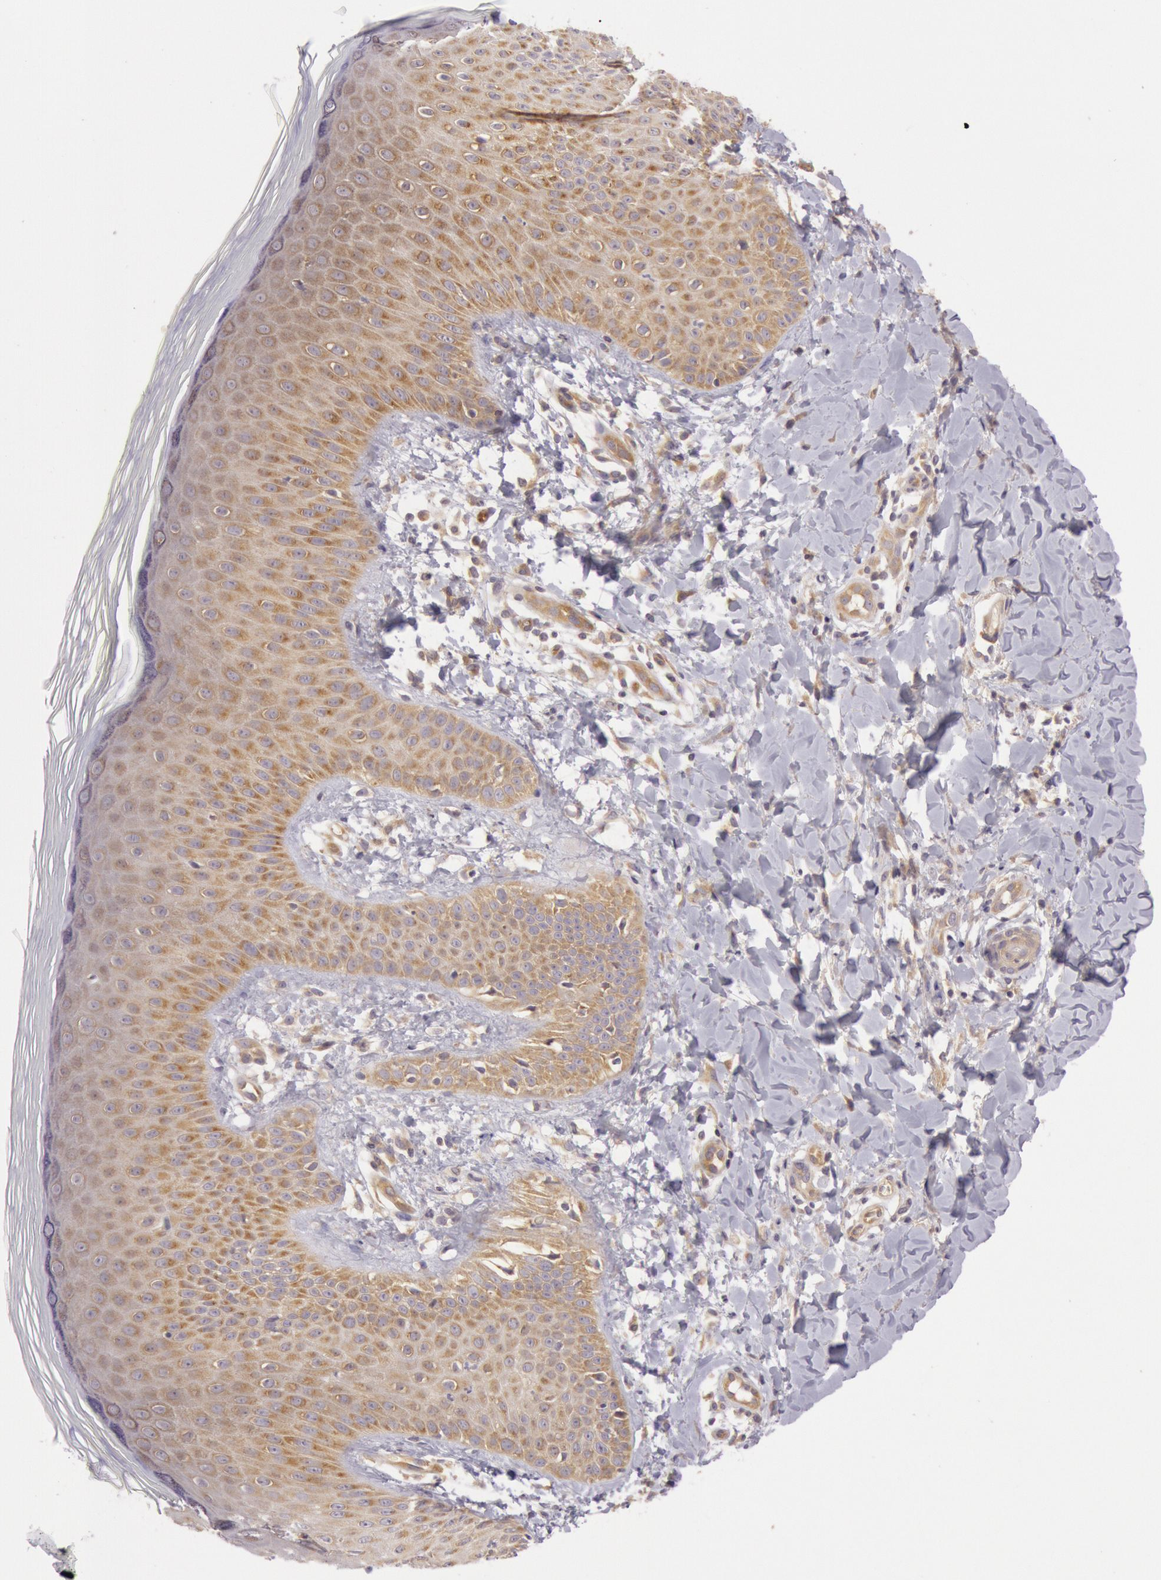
{"staining": {"intensity": "moderate", "quantity": ">75%", "location": "cytoplasmic/membranous"}, "tissue": "skin", "cell_type": "Epidermal cells", "image_type": "normal", "snomed": [{"axis": "morphology", "description": "Normal tissue, NOS"}, {"axis": "morphology", "description": "Inflammation, NOS"}, {"axis": "topography", "description": "Soft tissue"}, {"axis": "topography", "description": "Anal"}], "caption": "The histopathology image reveals immunohistochemical staining of normal skin. There is moderate cytoplasmic/membranous staining is identified in approximately >75% of epidermal cells. The staining was performed using DAB, with brown indicating positive protein expression. Nuclei are stained blue with hematoxylin.", "gene": "CHUK", "patient": {"sex": "female", "age": 15}}